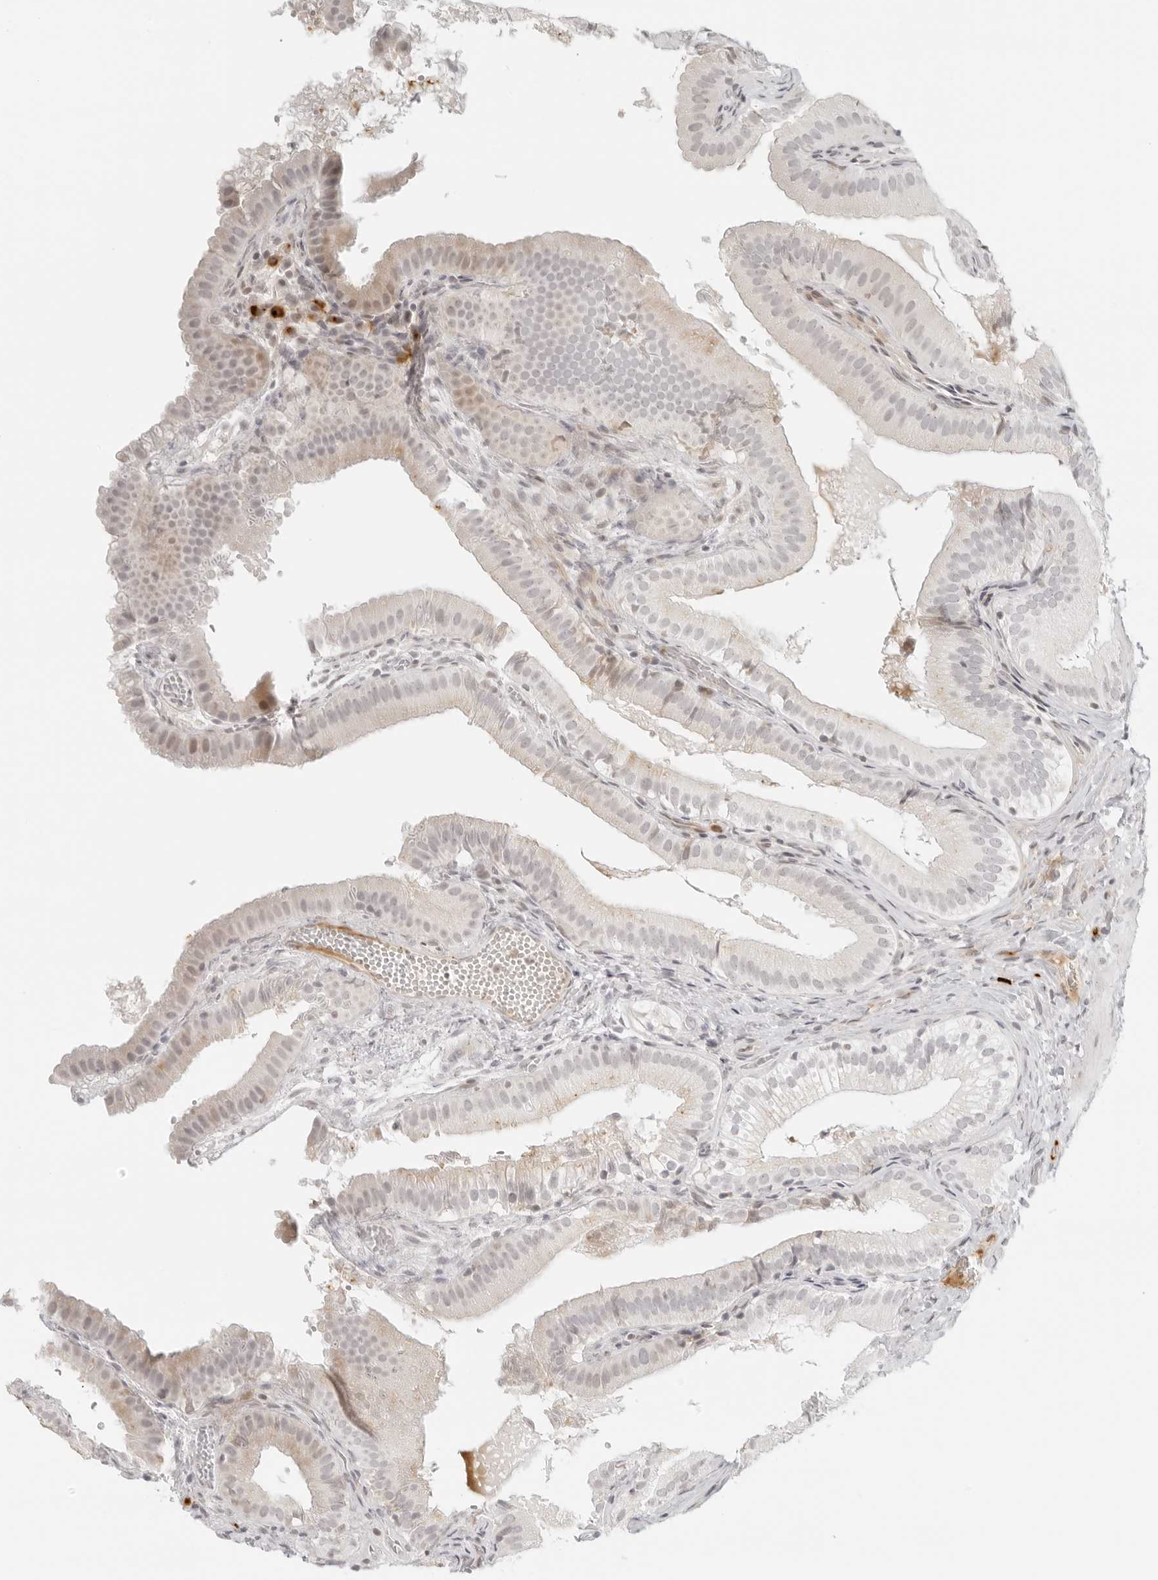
{"staining": {"intensity": "moderate", "quantity": "<25%", "location": "nuclear"}, "tissue": "gallbladder", "cell_type": "Glandular cells", "image_type": "normal", "snomed": [{"axis": "morphology", "description": "Normal tissue, NOS"}, {"axis": "topography", "description": "Gallbladder"}], "caption": "Gallbladder stained with a brown dye demonstrates moderate nuclear positive staining in approximately <25% of glandular cells.", "gene": "ZNF678", "patient": {"sex": "female", "age": 30}}